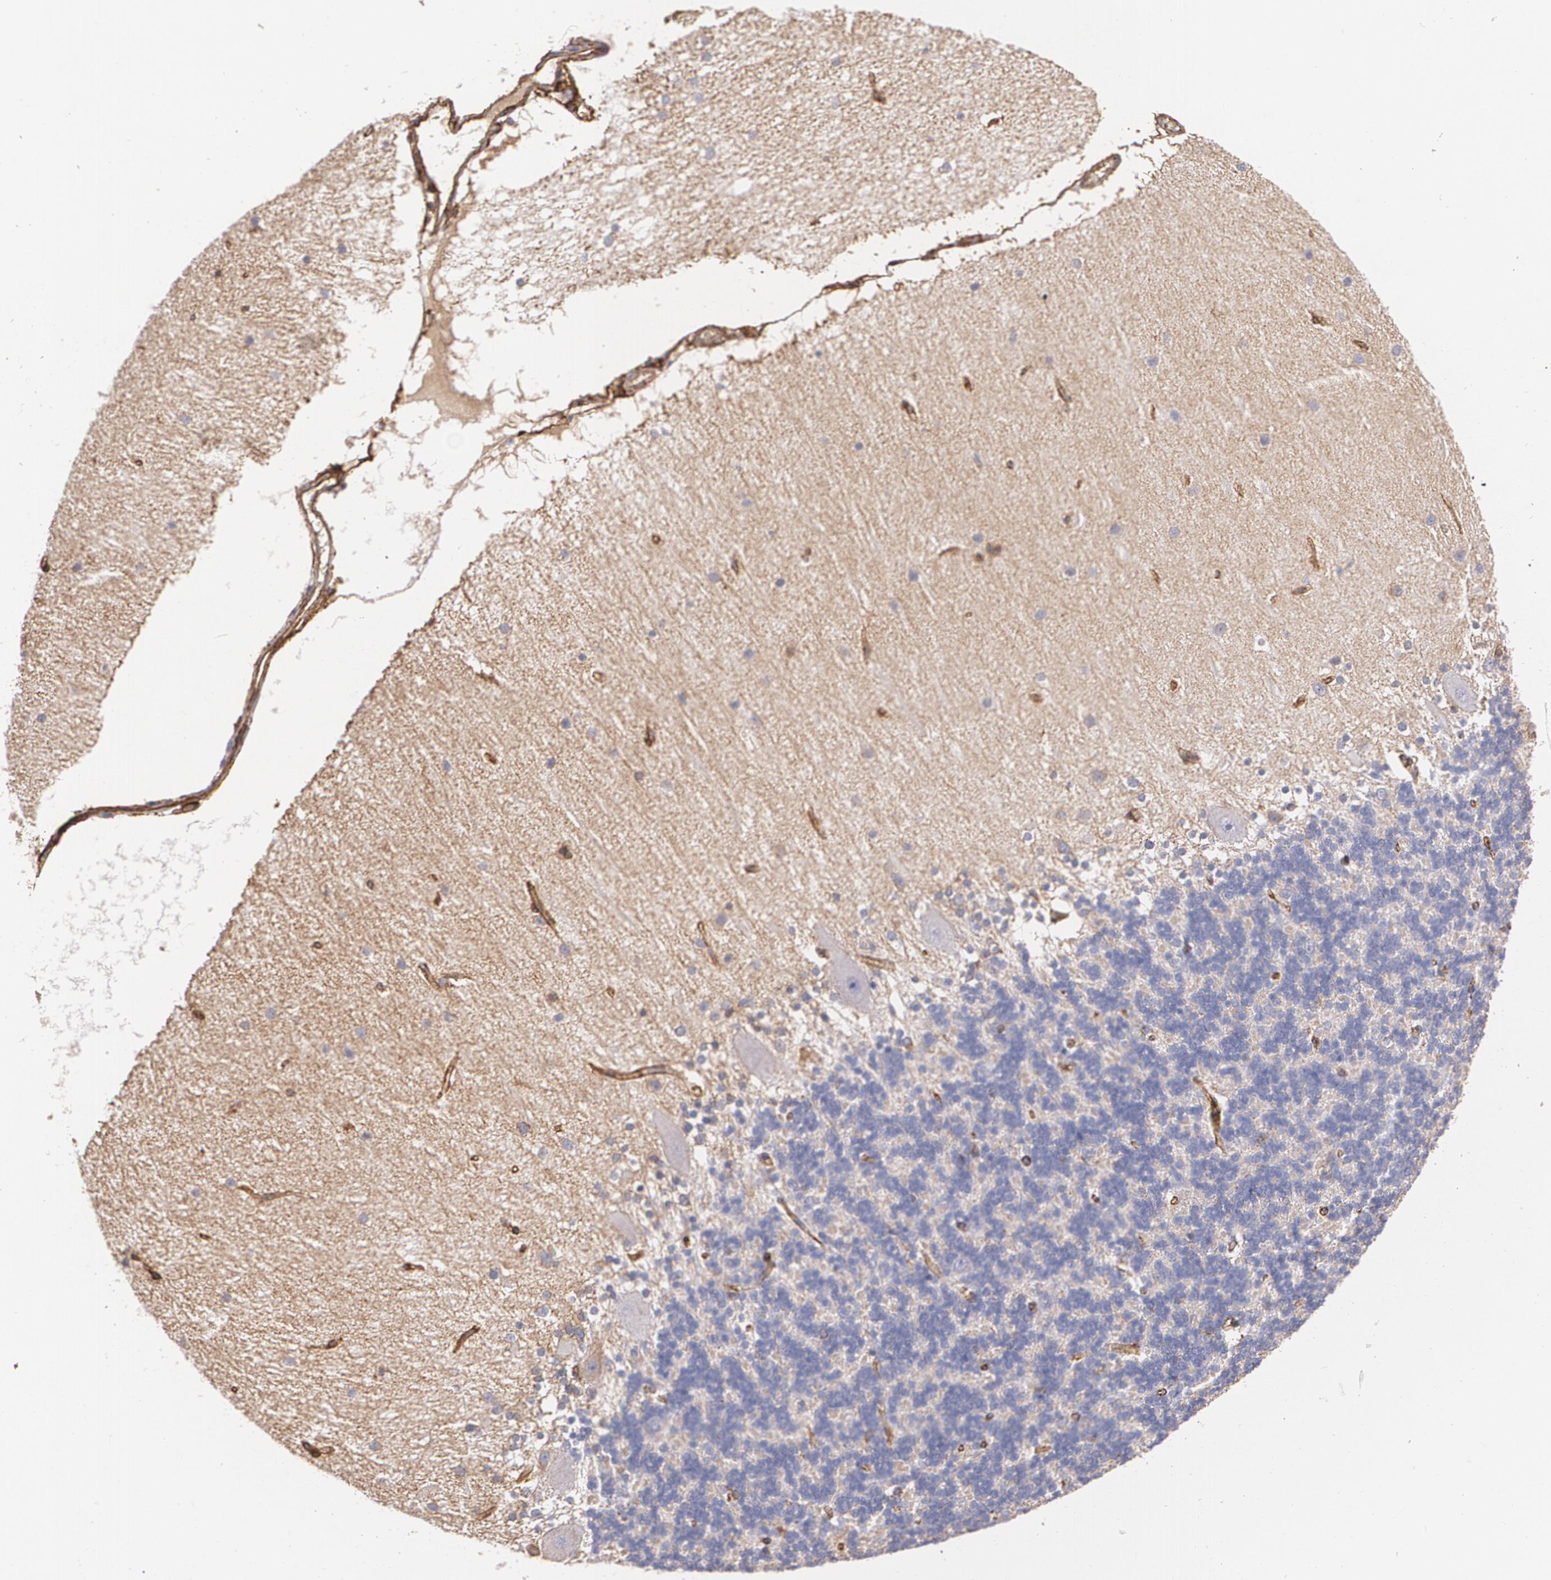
{"staining": {"intensity": "negative", "quantity": "none", "location": "none"}, "tissue": "cerebellum", "cell_type": "Cells in granular layer", "image_type": "normal", "snomed": [{"axis": "morphology", "description": "Normal tissue, NOS"}, {"axis": "topography", "description": "Cerebellum"}], "caption": "Immunohistochemical staining of normal cerebellum exhibits no significant expression in cells in granular layer. (DAB (3,3'-diaminobenzidine) immunohistochemistry visualized using brightfield microscopy, high magnification).", "gene": "TJP1", "patient": {"sex": "female", "age": 54}}